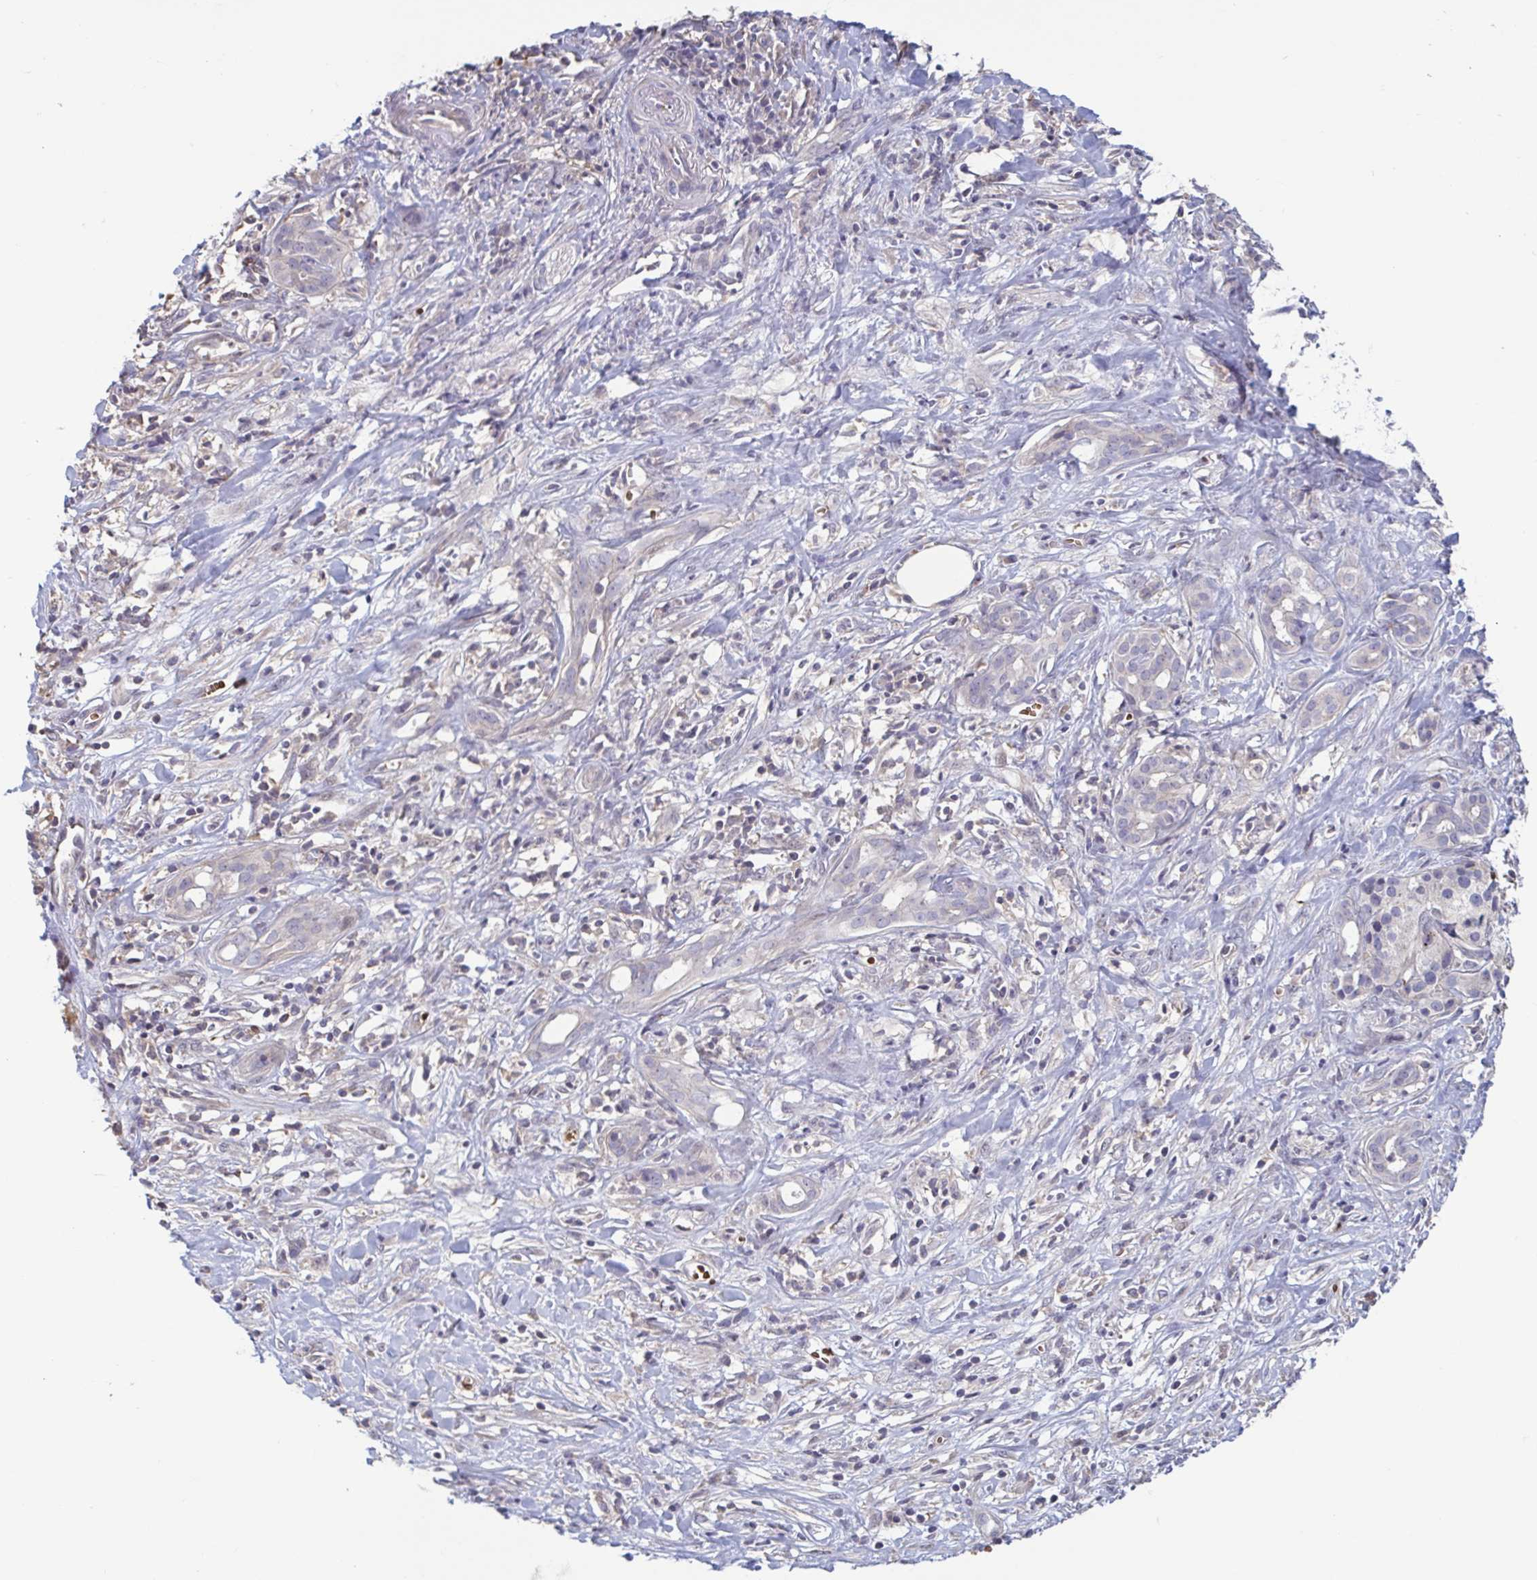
{"staining": {"intensity": "negative", "quantity": "none", "location": "none"}, "tissue": "pancreatic cancer", "cell_type": "Tumor cells", "image_type": "cancer", "snomed": [{"axis": "morphology", "description": "Adenocarcinoma, NOS"}, {"axis": "topography", "description": "Pancreas"}], "caption": "Tumor cells show no significant expression in pancreatic cancer.", "gene": "LRRC38", "patient": {"sex": "male", "age": 61}}